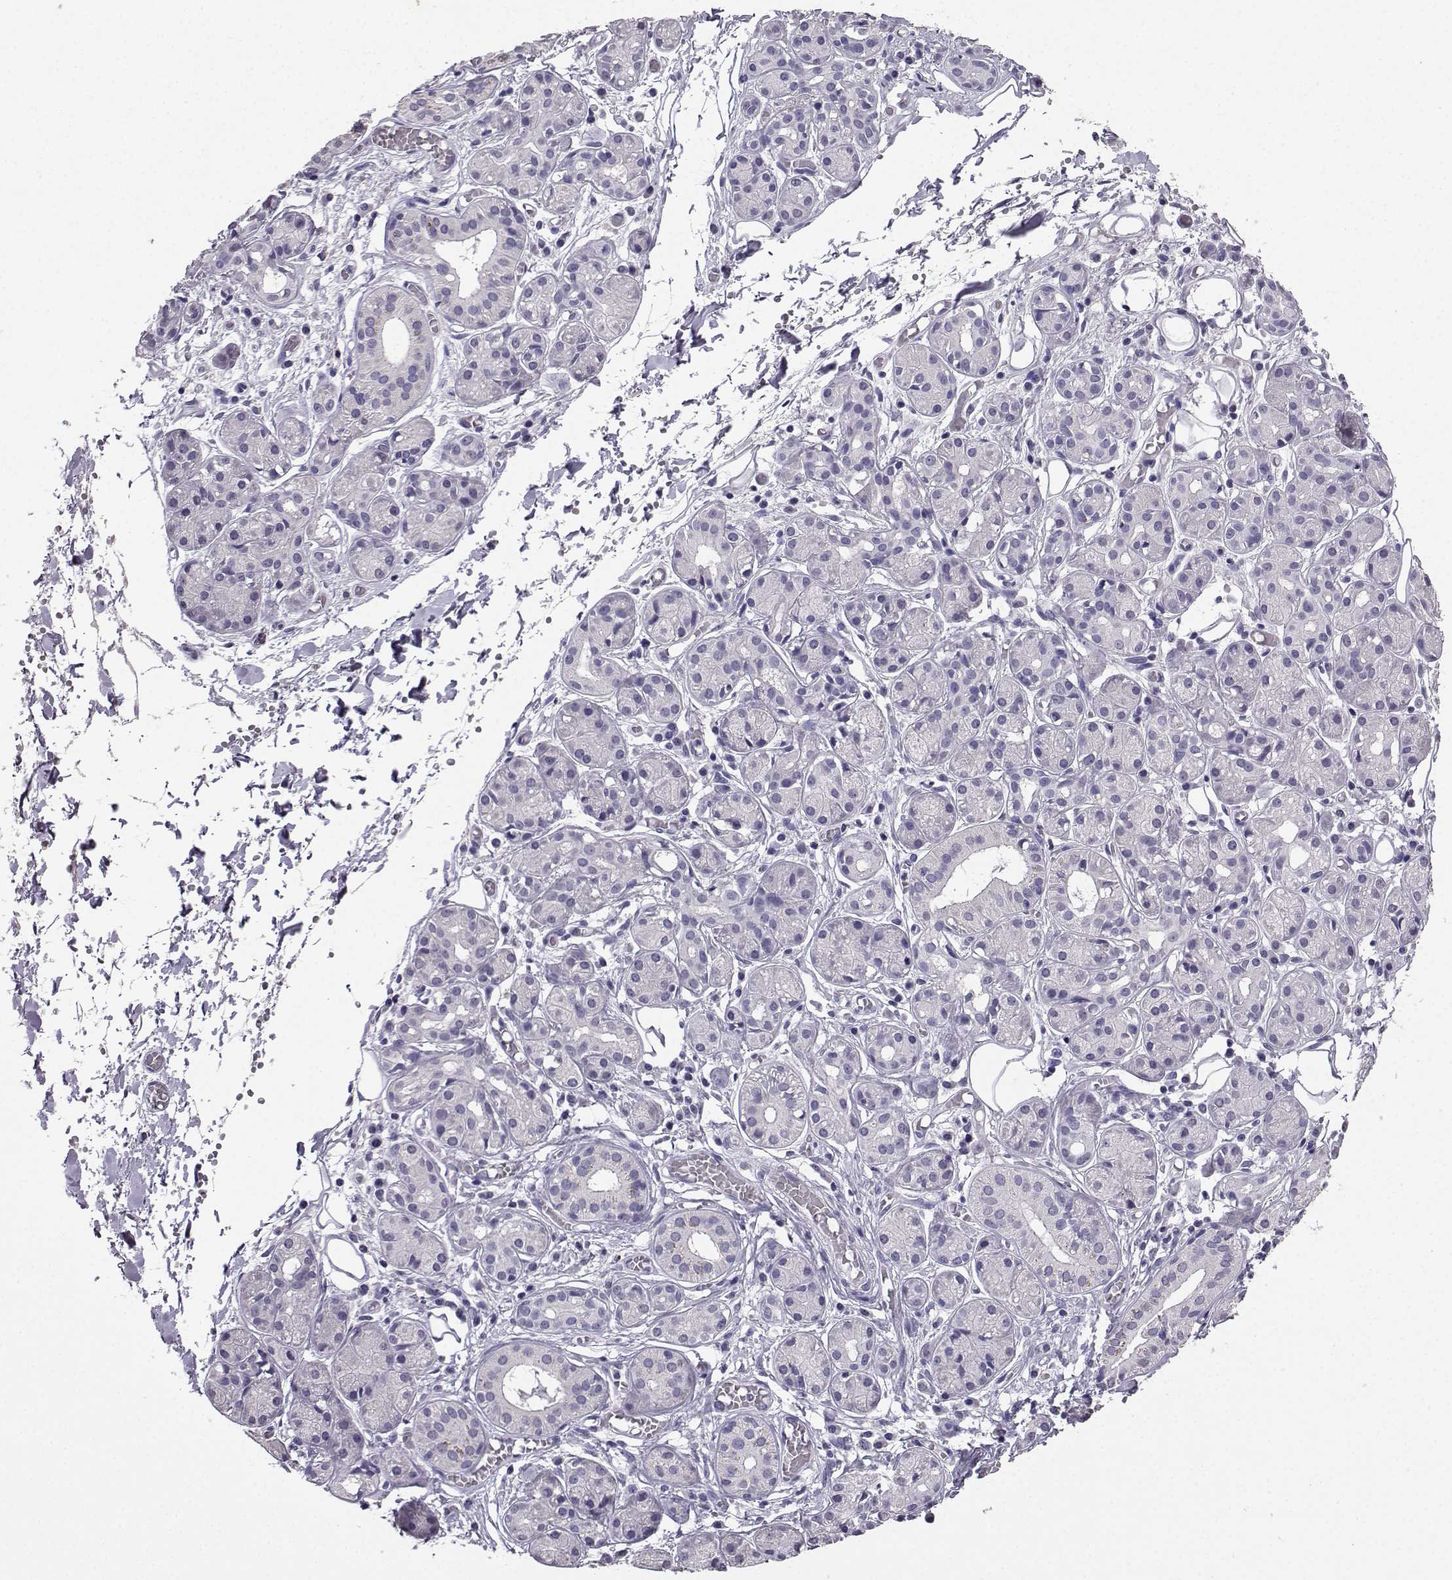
{"staining": {"intensity": "negative", "quantity": "none", "location": "none"}, "tissue": "salivary gland", "cell_type": "Glandular cells", "image_type": "normal", "snomed": [{"axis": "morphology", "description": "Normal tissue, NOS"}, {"axis": "topography", "description": "Salivary gland"}, {"axis": "topography", "description": "Peripheral nerve tissue"}], "caption": "Salivary gland was stained to show a protein in brown. There is no significant expression in glandular cells. (IHC, brightfield microscopy, high magnification).", "gene": "SPAG11A", "patient": {"sex": "male", "age": 71}}